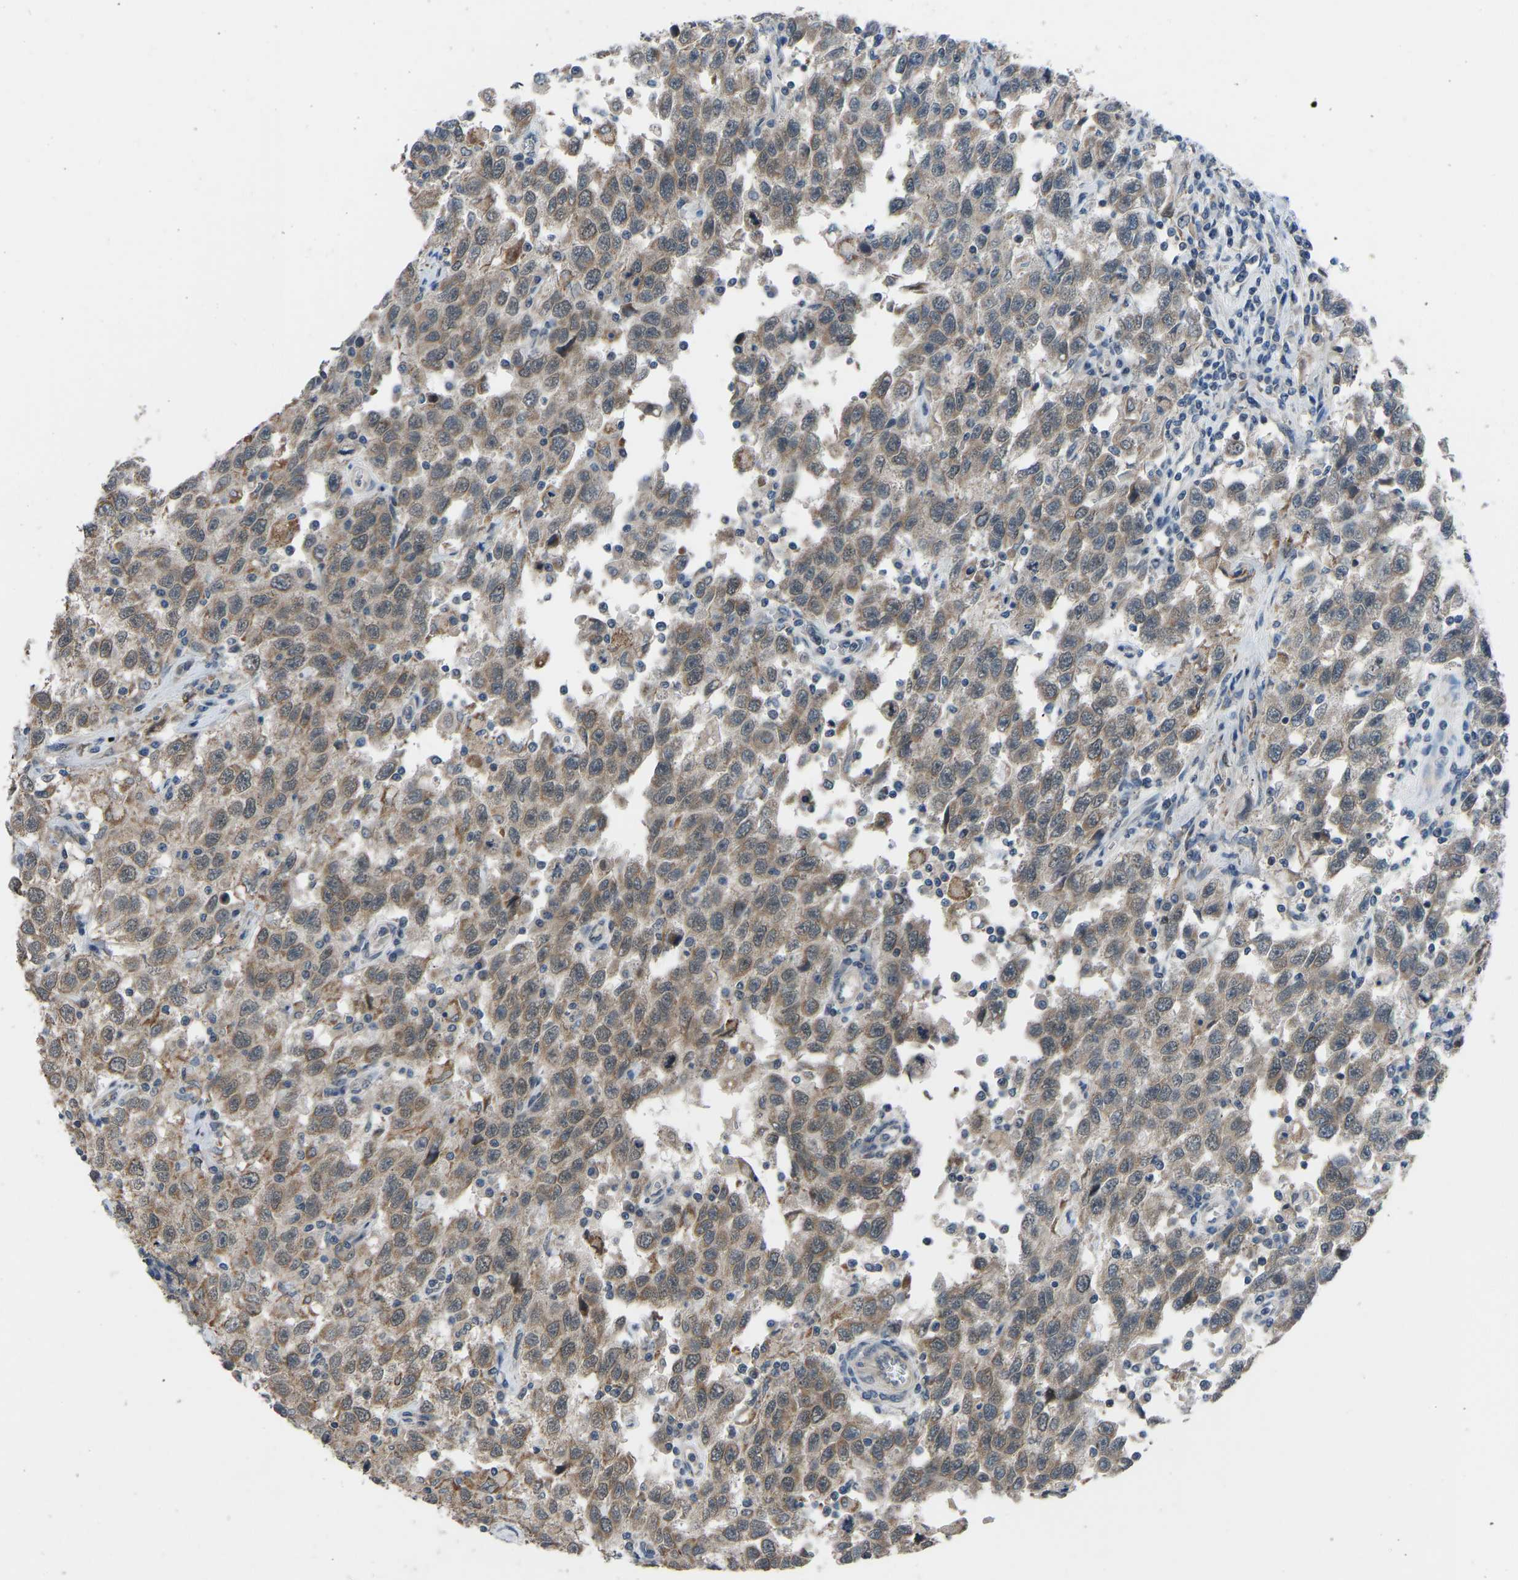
{"staining": {"intensity": "moderate", "quantity": ">75%", "location": "cytoplasmic/membranous"}, "tissue": "testis cancer", "cell_type": "Tumor cells", "image_type": "cancer", "snomed": [{"axis": "morphology", "description": "Seminoma, NOS"}, {"axis": "topography", "description": "Testis"}], "caption": "Immunohistochemical staining of human testis cancer (seminoma) displays moderate cytoplasmic/membranous protein expression in approximately >75% of tumor cells. Immunohistochemistry (ihc) stains the protein in brown and the nuclei are stained blue.", "gene": "CDK2AP1", "patient": {"sex": "male", "age": 41}}